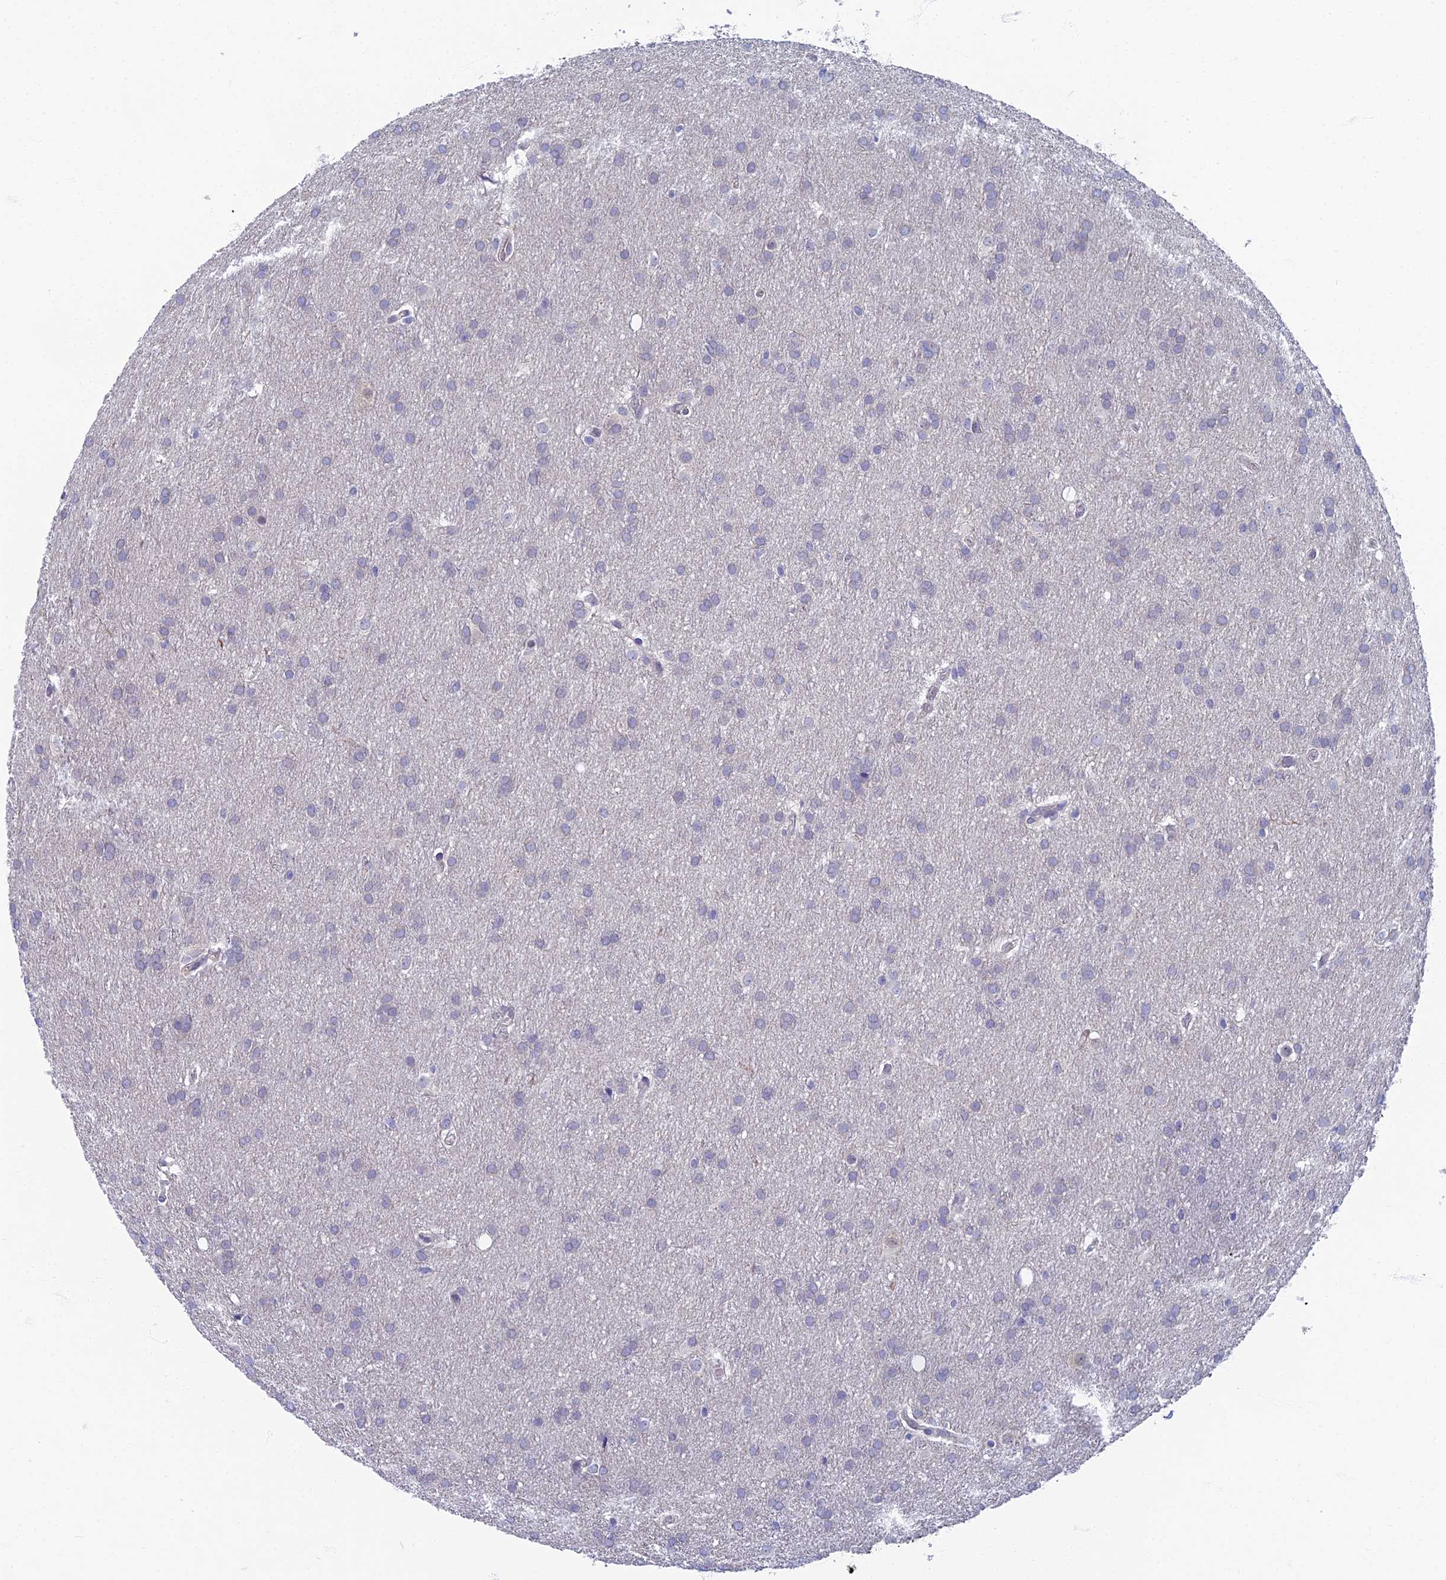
{"staining": {"intensity": "negative", "quantity": "none", "location": "none"}, "tissue": "glioma", "cell_type": "Tumor cells", "image_type": "cancer", "snomed": [{"axis": "morphology", "description": "Glioma, malignant, Low grade"}, {"axis": "topography", "description": "Brain"}], "caption": "Human glioma stained for a protein using immunohistochemistry reveals no staining in tumor cells.", "gene": "SPIN4", "patient": {"sex": "female", "age": 32}}